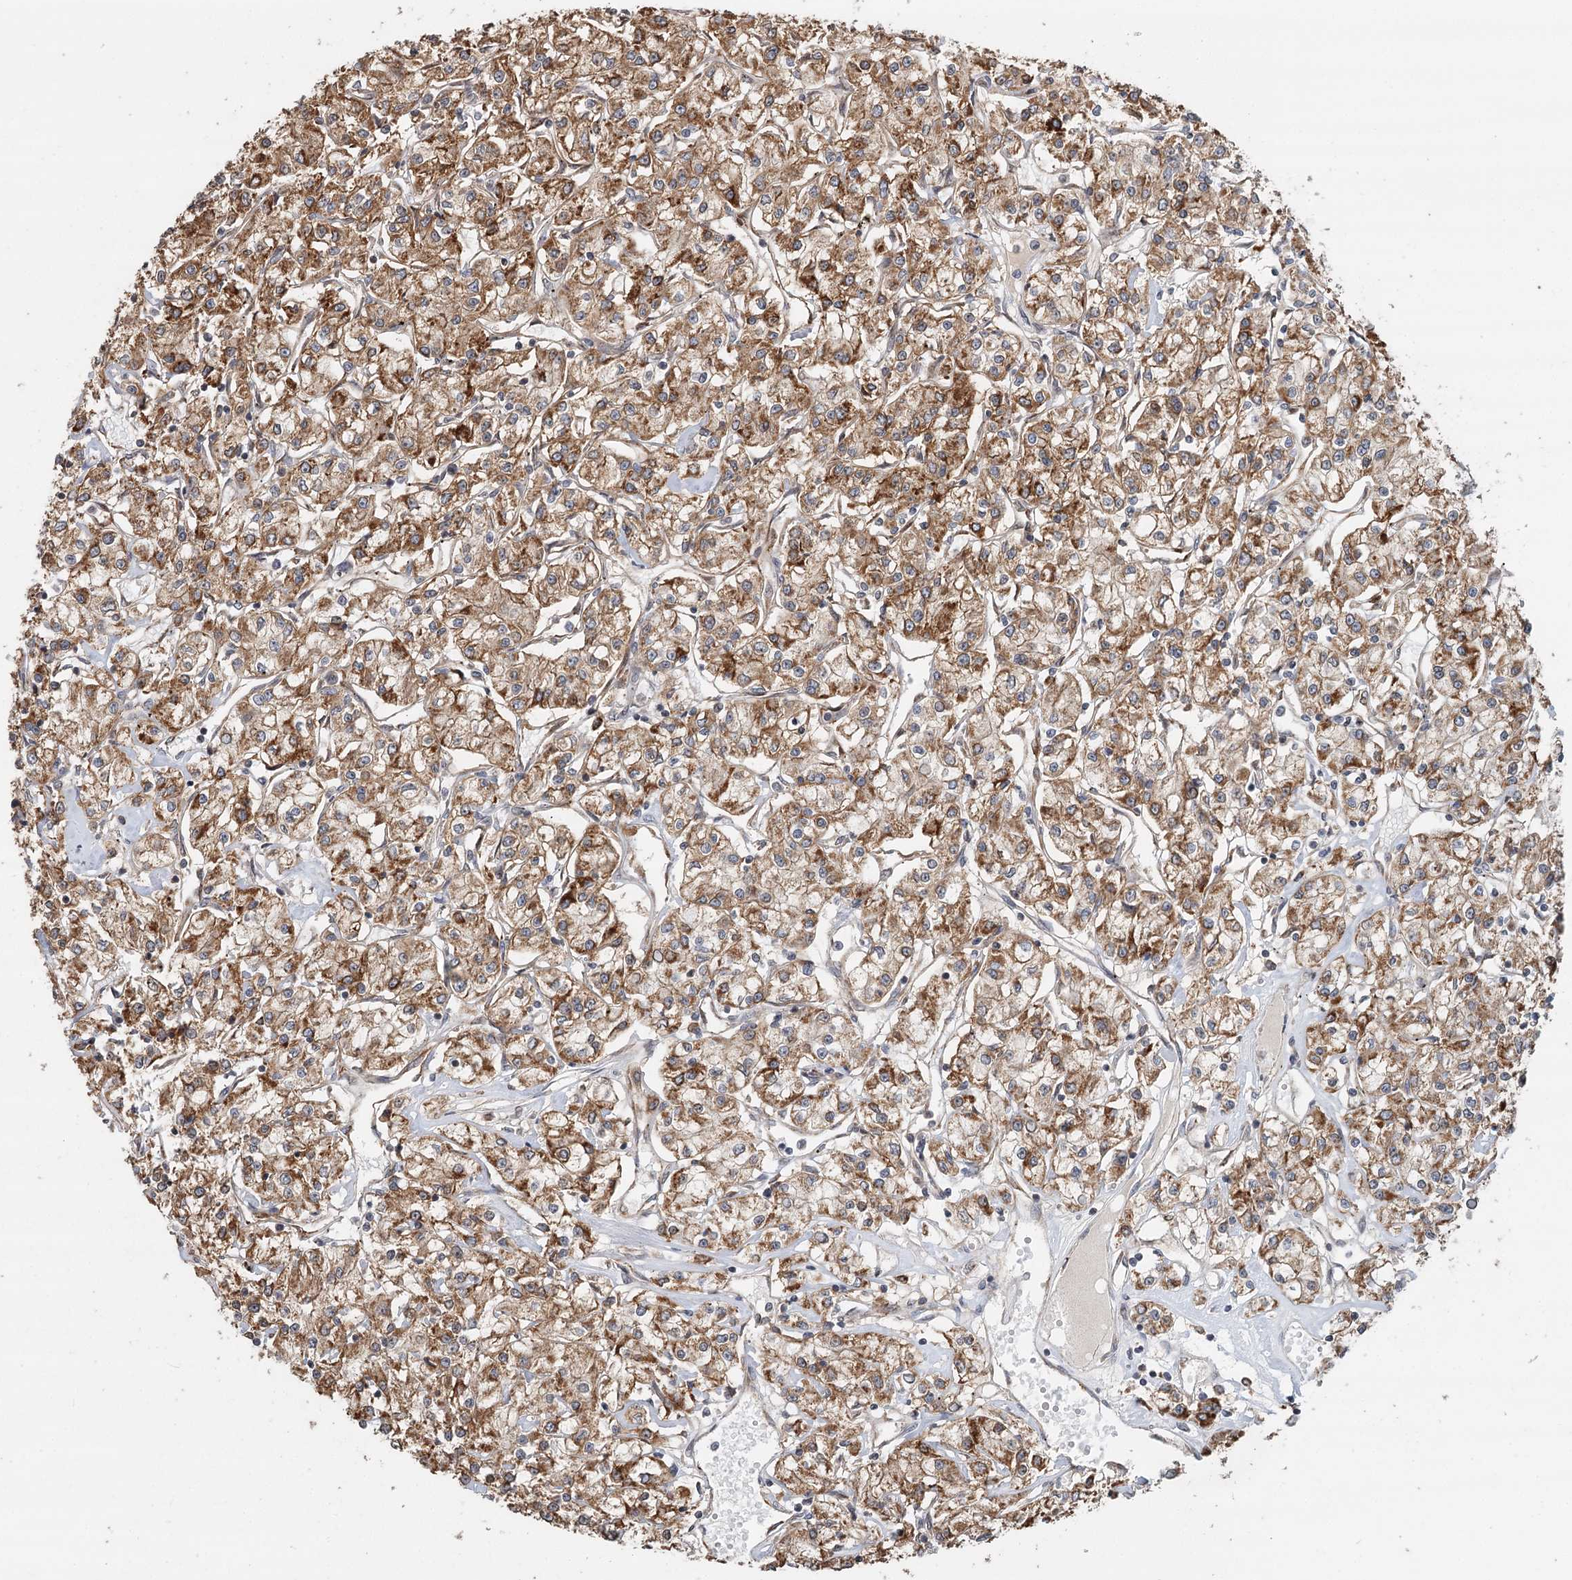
{"staining": {"intensity": "moderate", "quantity": ">75%", "location": "cytoplasmic/membranous"}, "tissue": "renal cancer", "cell_type": "Tumor cells", "image_type": "cancer", "snomed": [{"axis": "morphology", "description": "Adenocarcinoma, NOS"}, {"axis": "topography", "description": "Kidney"}], "caption": "Human adenocarcinoma (renal) stained for a protein (brown) displays moderate cytoplasmic/membranous positive expression in about >75% of tumor cells.", "gene": "RNF111", "patient": {"sex": "female", "age": 59}}